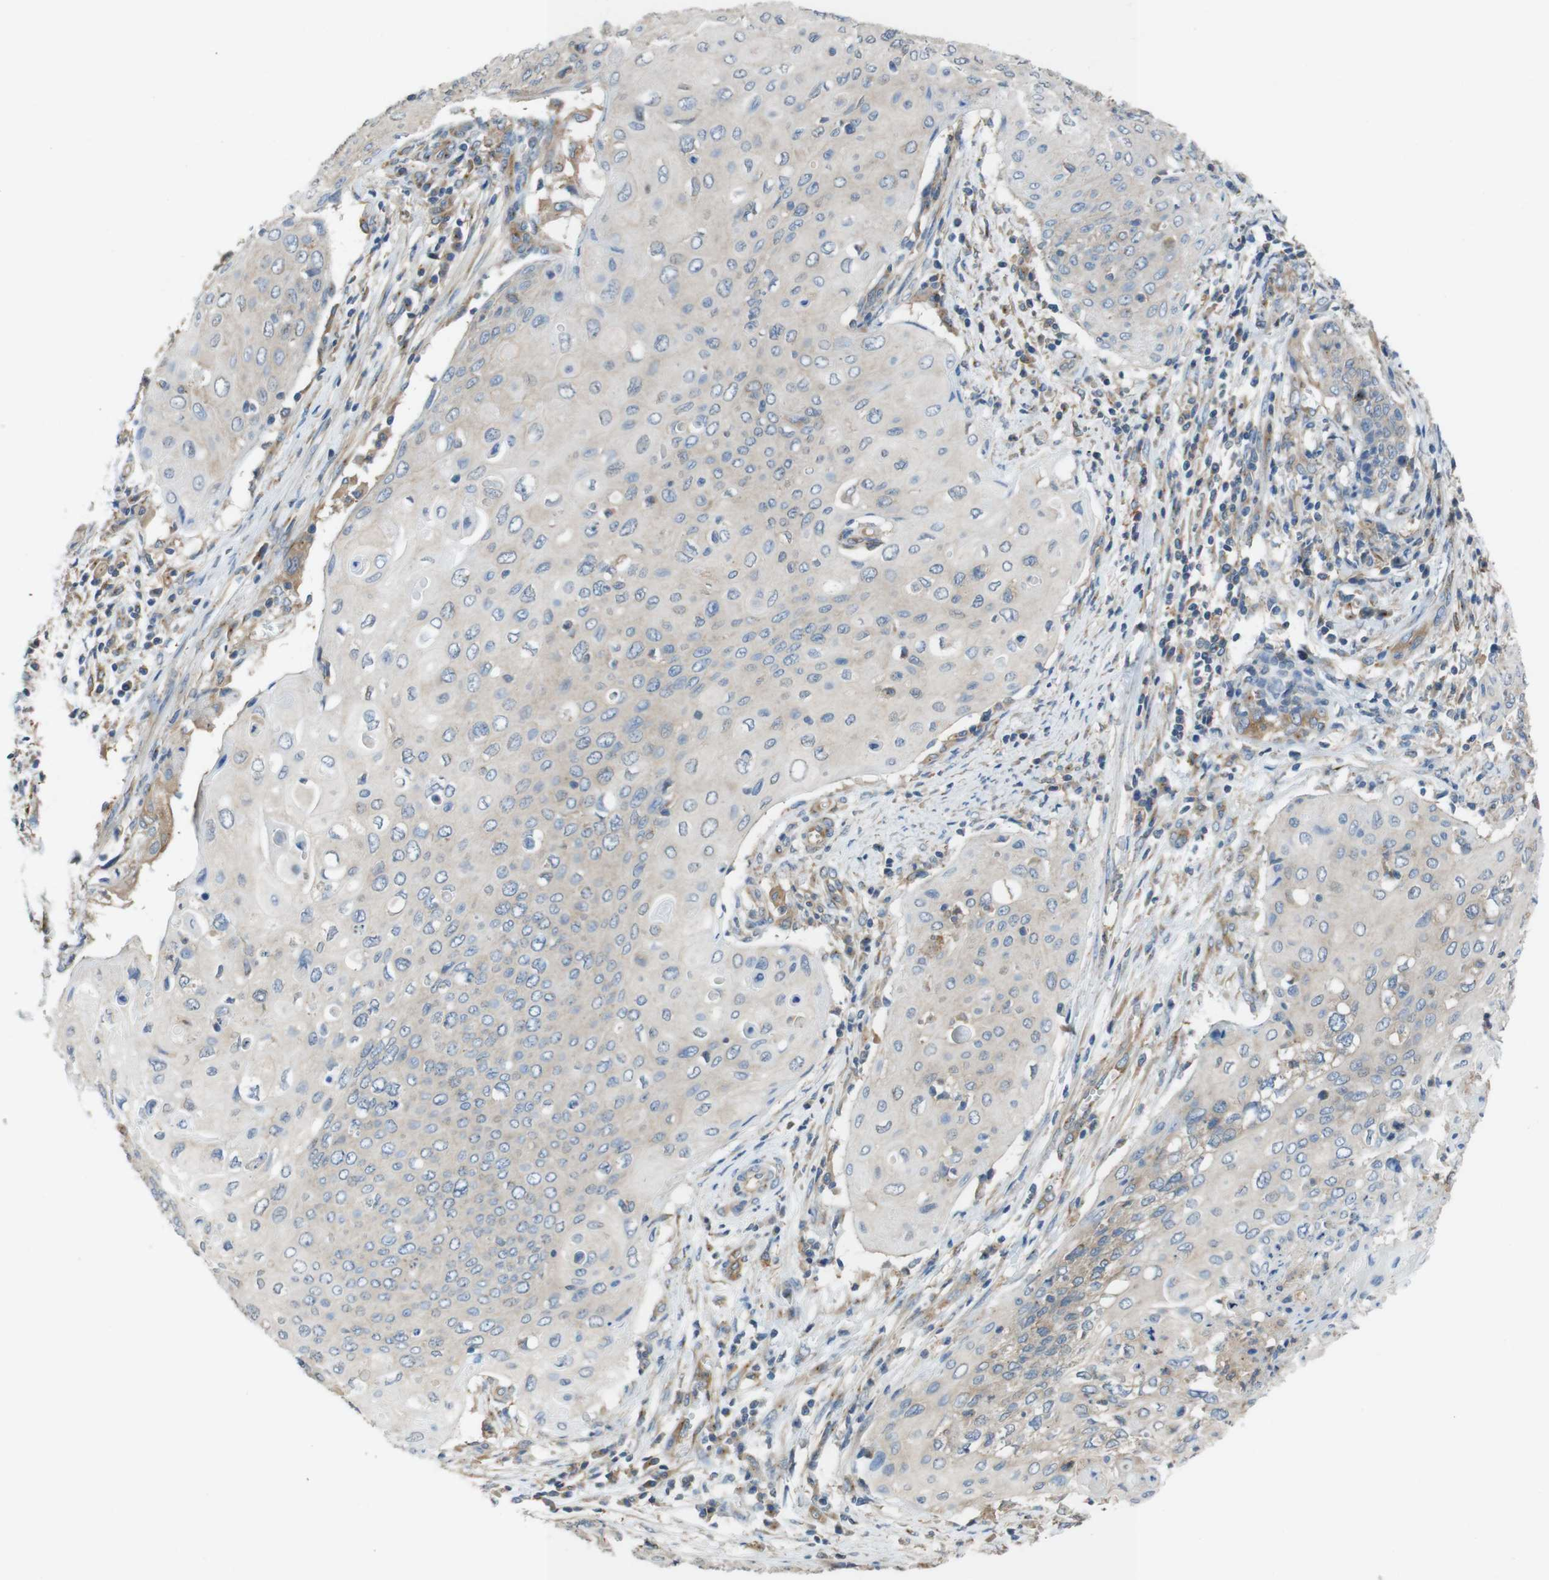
{"staining": {"intensity": "weak", "quantity": "<25%", "location": "cytoplasmic/membranous"}, "tissue": "cervical cancer", "cell_type": "Tumor cells", "image_type": "cancer", "snomed": [{"axis": "morphology", "description": "Squamous cell carcinoma, NOS"}, {"axis": "topography", "description": "Cervix"}], "caption": "Immunohistochemistry of cervical cancer (squamous cell carcinoma) displays no positivity in tumor cells.", "gene": "DCTN1", "patient": {"sex": "female", "age": 39}}